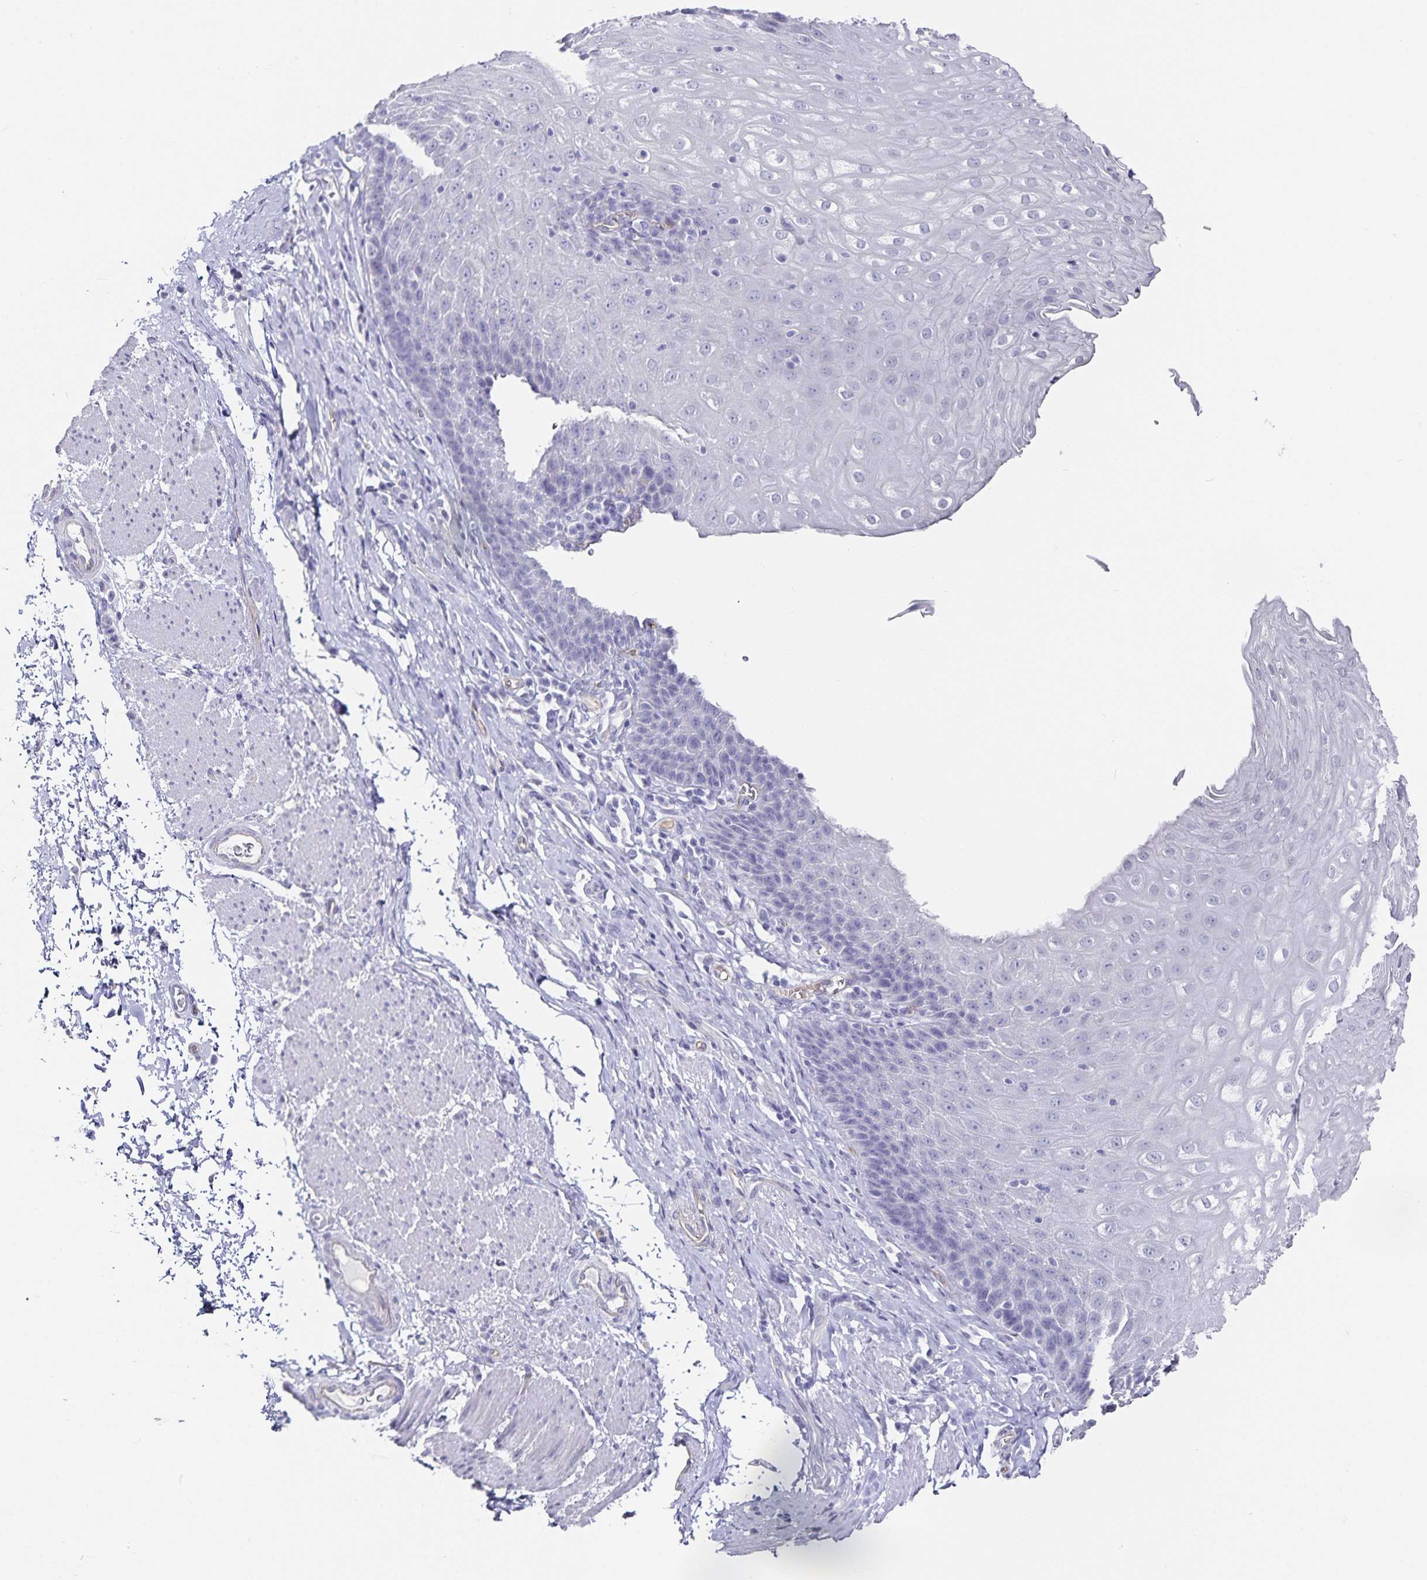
{"staining": {"intensity": "negative", "quantity": "none", "location": "none"}, "tissue": "esophagus", "cell_type": "Squamous epithelial cells", "image_type": "normal", "snomed": [{"axis": "morphology", "description": "Normal tissue, NOS"}, {"axis": "topography", "description": "Esophagus"}], "caption": "Normal esophagus was stained to show a protein in brown. There is no significant expression in squamous epithelial cells. (Immunohistochemistry, brightfield microscopy, high magnification).", "gene": "PODXL", "patient": {"sex": "female", "age": 61}}